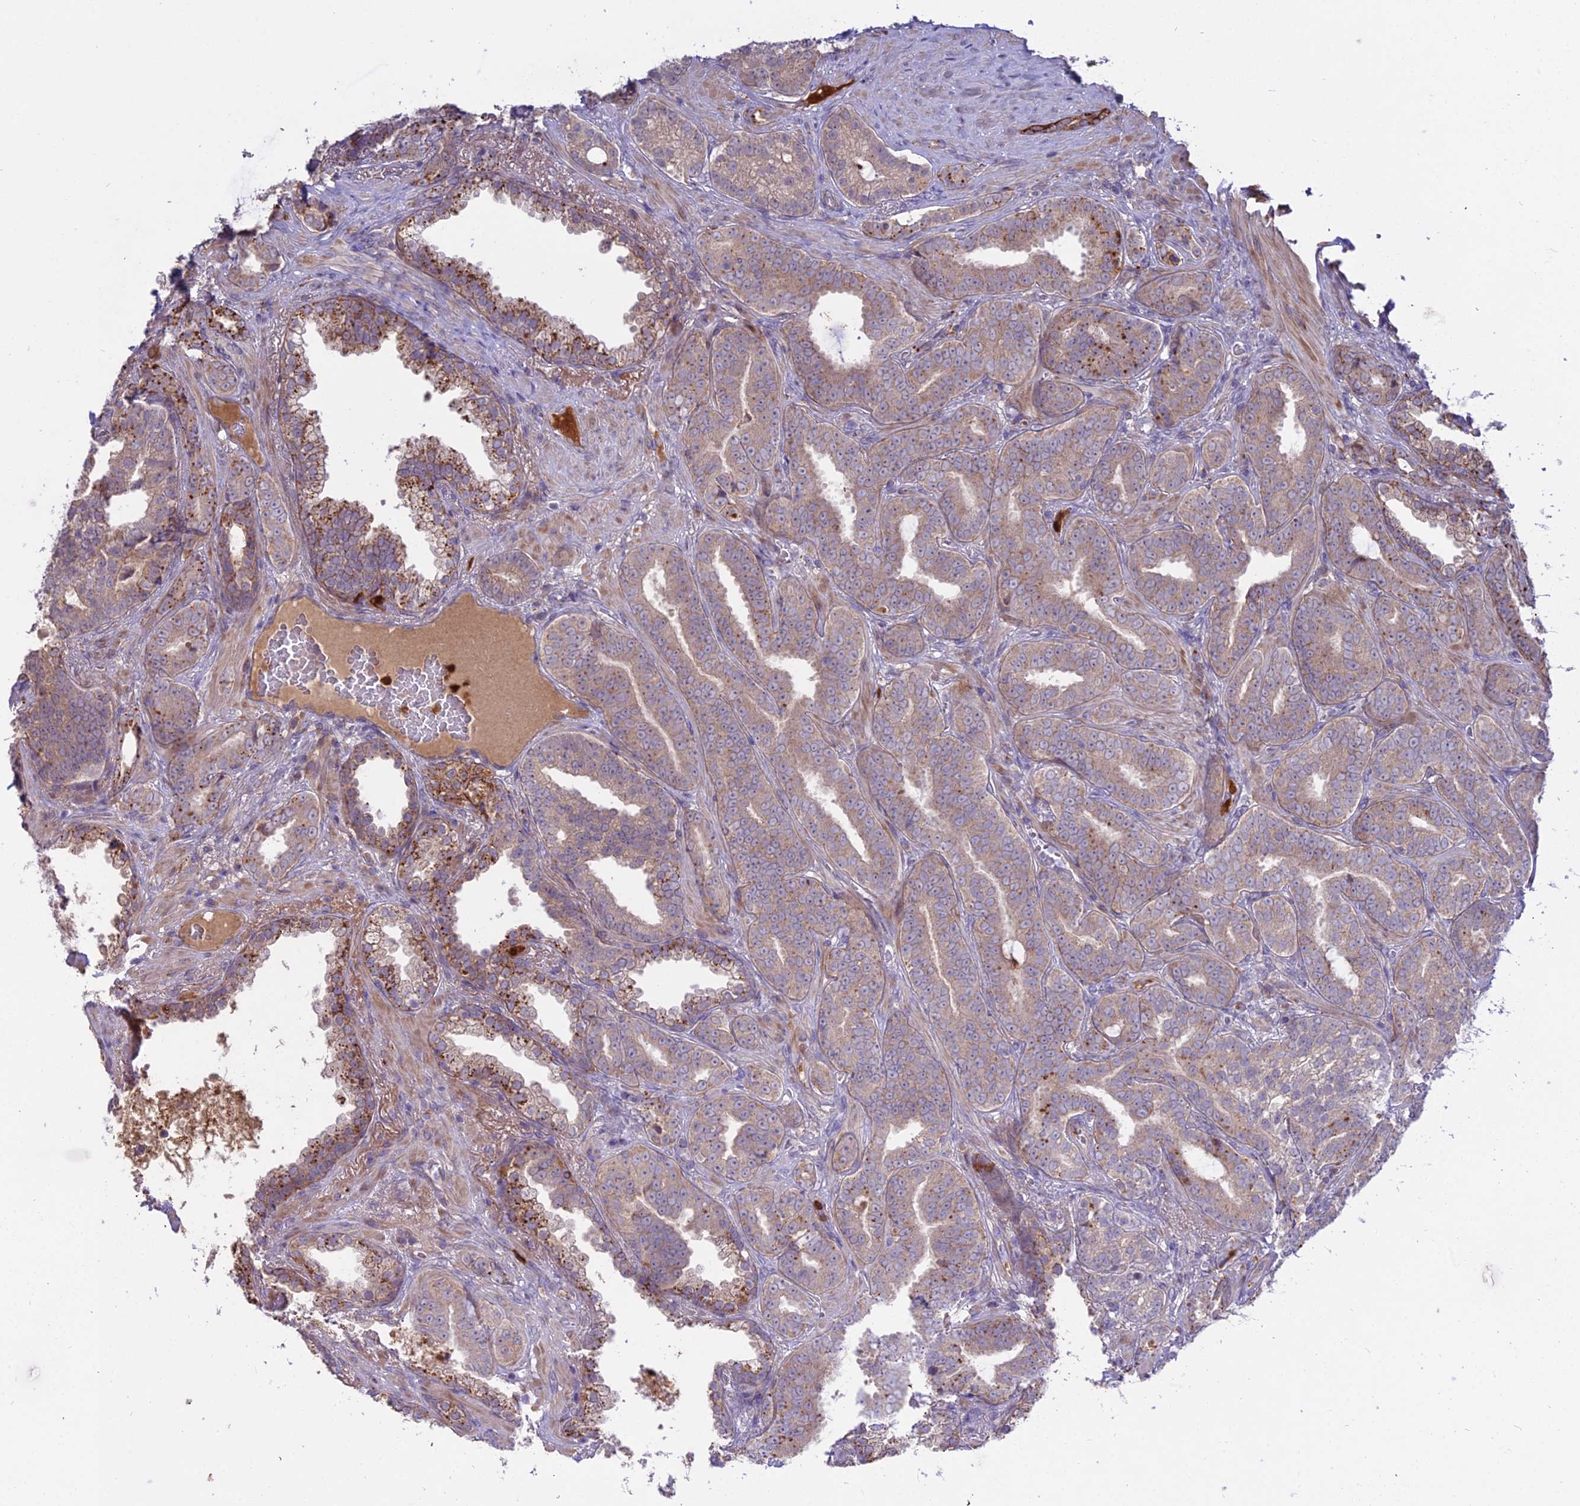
{"staining": {"intensity": "weak", "quantity": "25%-75%", "location": "cytoplasmic/membranous"}, "tissue": "prostate cancer", "cell_type": "Tumor cells", "image_type": "cancer", "snomed": [{"axis": "morphology", "description": "Adenocarcinoma, High grade"}, {"axis": "topography", "description": "Prostate and seminal vesicle, NOS"}], "caption": "Prostate cancer (high-grade adenocarcinoma) tissue displays weak cytoplasmic/membranous positivity in approximately 25%-75% of tumor cells, visualized by immunohistochemistry. (DAB (3,3'-diaminobenzidine) IHC, brown staining for protein, blue staining for nuclei).", "gene": "EID2", "patient": {"sex": "male", "age": 67}}